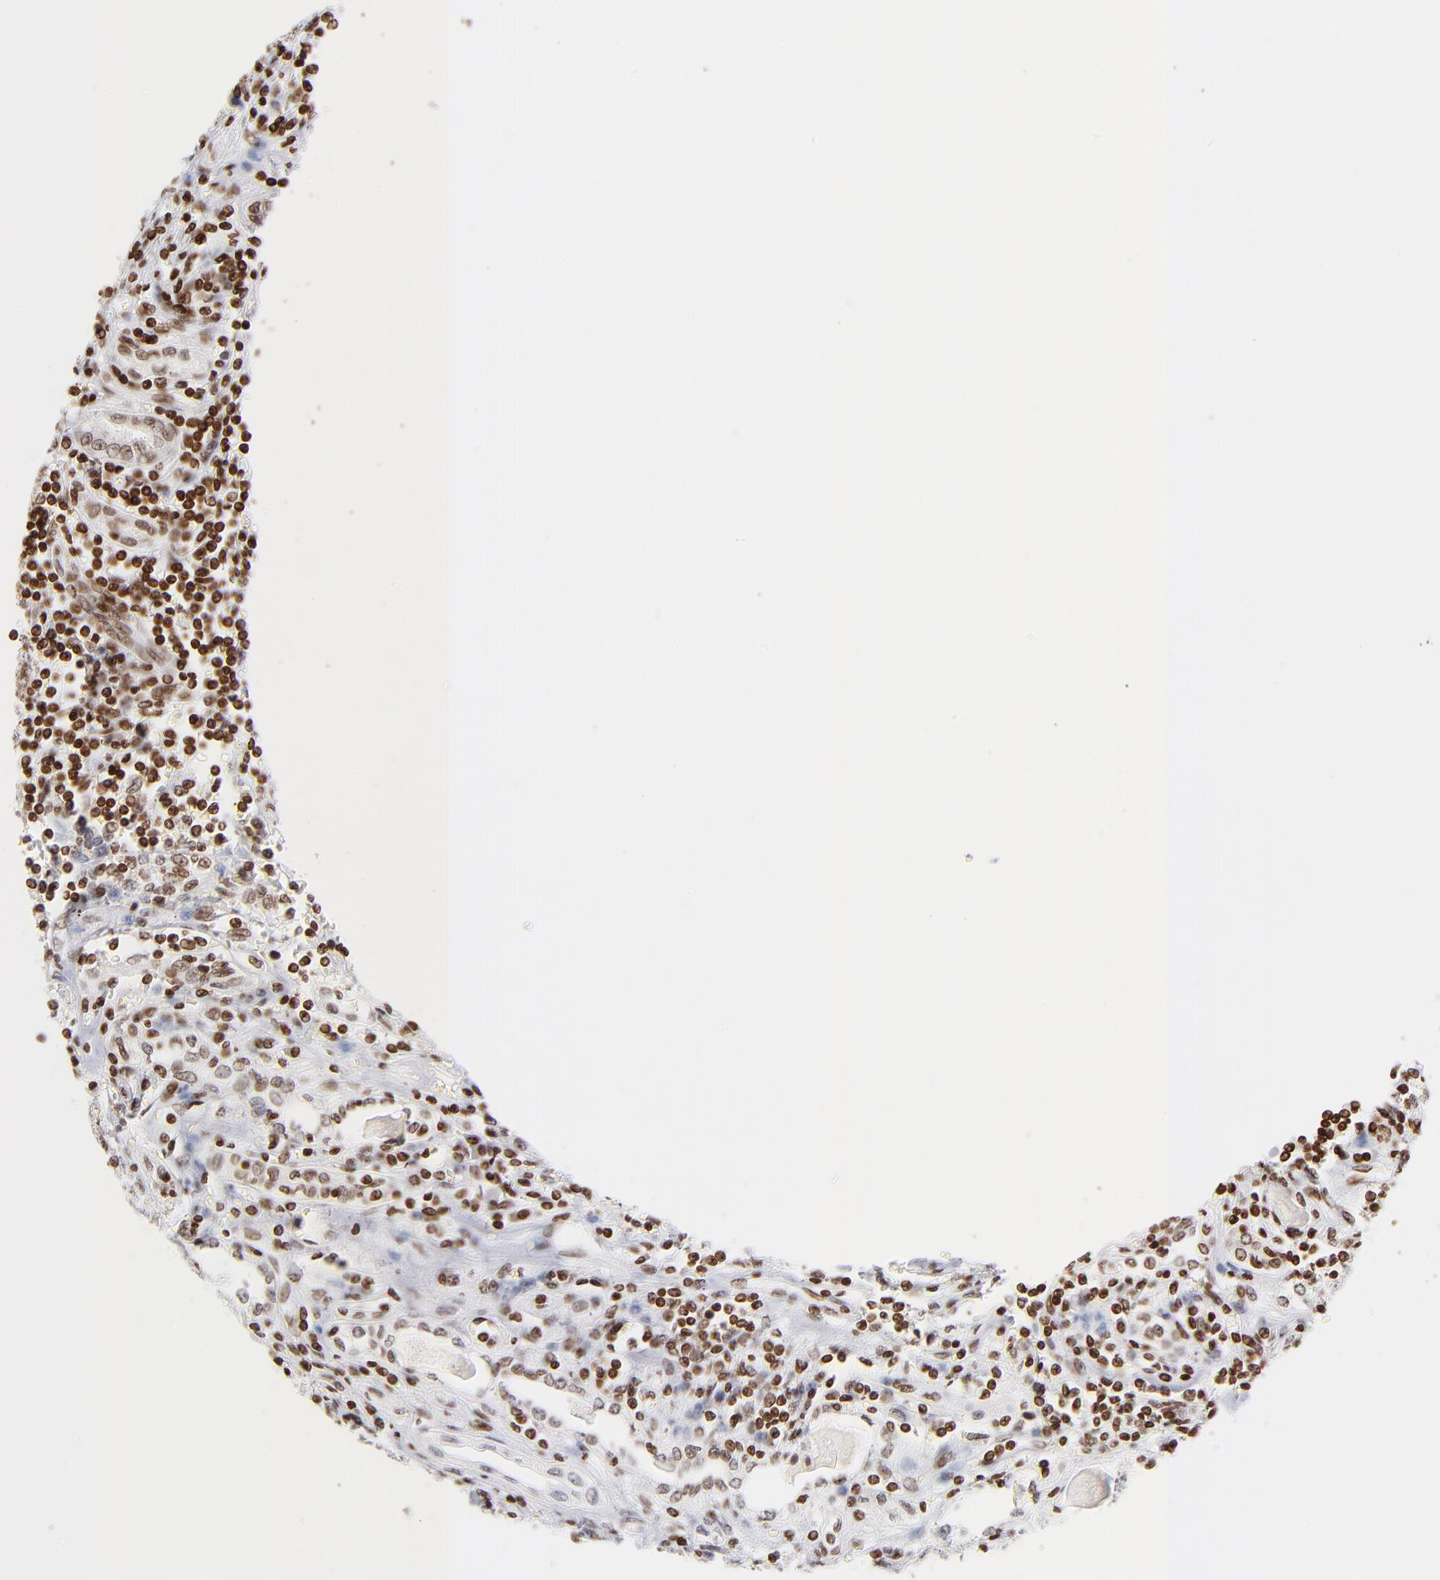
{"staining": {"intensity": "moderate", "quantity": "25%-75%", "location": "nuclear"}, "tissue": "renal cancer", "cell_type": "Tumor cells", "image_type": "cancer", "snomed": [{"axis": "morphology", "description": "Normal tissue, NOS"}, {"axis": "morphology", "description": "Adenocarcinoma, NOS"}, {"axis": "topography", "description": "Kidney"}], "caption": "Adenocarcinoma (renal) stained for a protein displays moderate nuclear positivity in tumor cells.", "gene": "RTL4", "patient": {"sex": "male", "age": 71}}